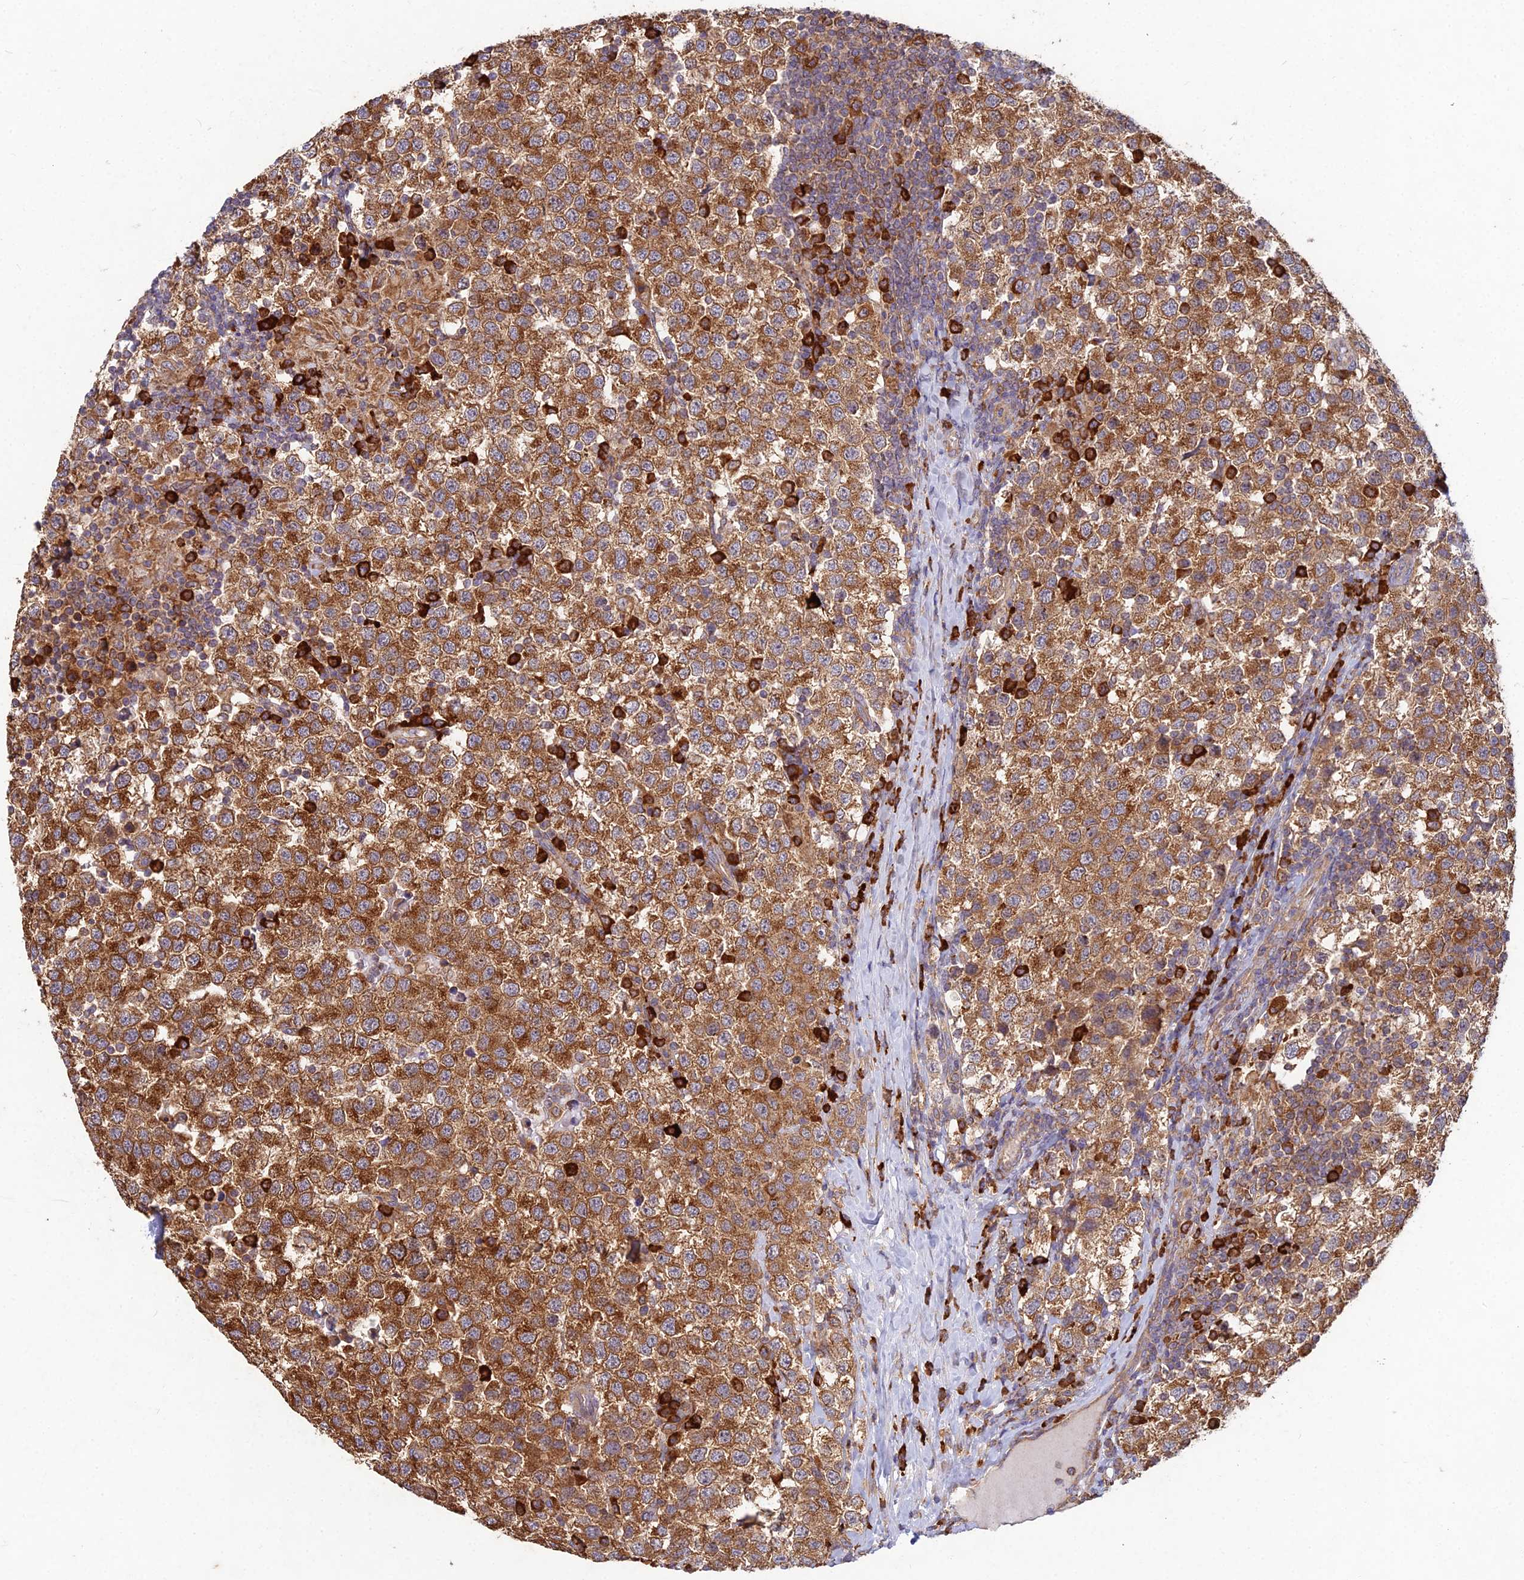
{"staining": {"intensity": "moderate", "quantity": ">75%", "location": "cytoplasmic/membranous"}, "tissue": "testis cancer", "cell_type": "Tumor cells", "image_type": "cancer", "snomed": [{"axis": "morphology", "description": "Seminoma, NOS"}, {"axis": "topography", "description": "Testis"}], "caption": "Seminoma (testis) tissue exhibits moderate cytoplasmic/membranous expression in approximately >75% of tumor cells, visualized by immunohistochemistry.", "gene": "NXNL2", "patient": {"sex": "male", "age": 34}}